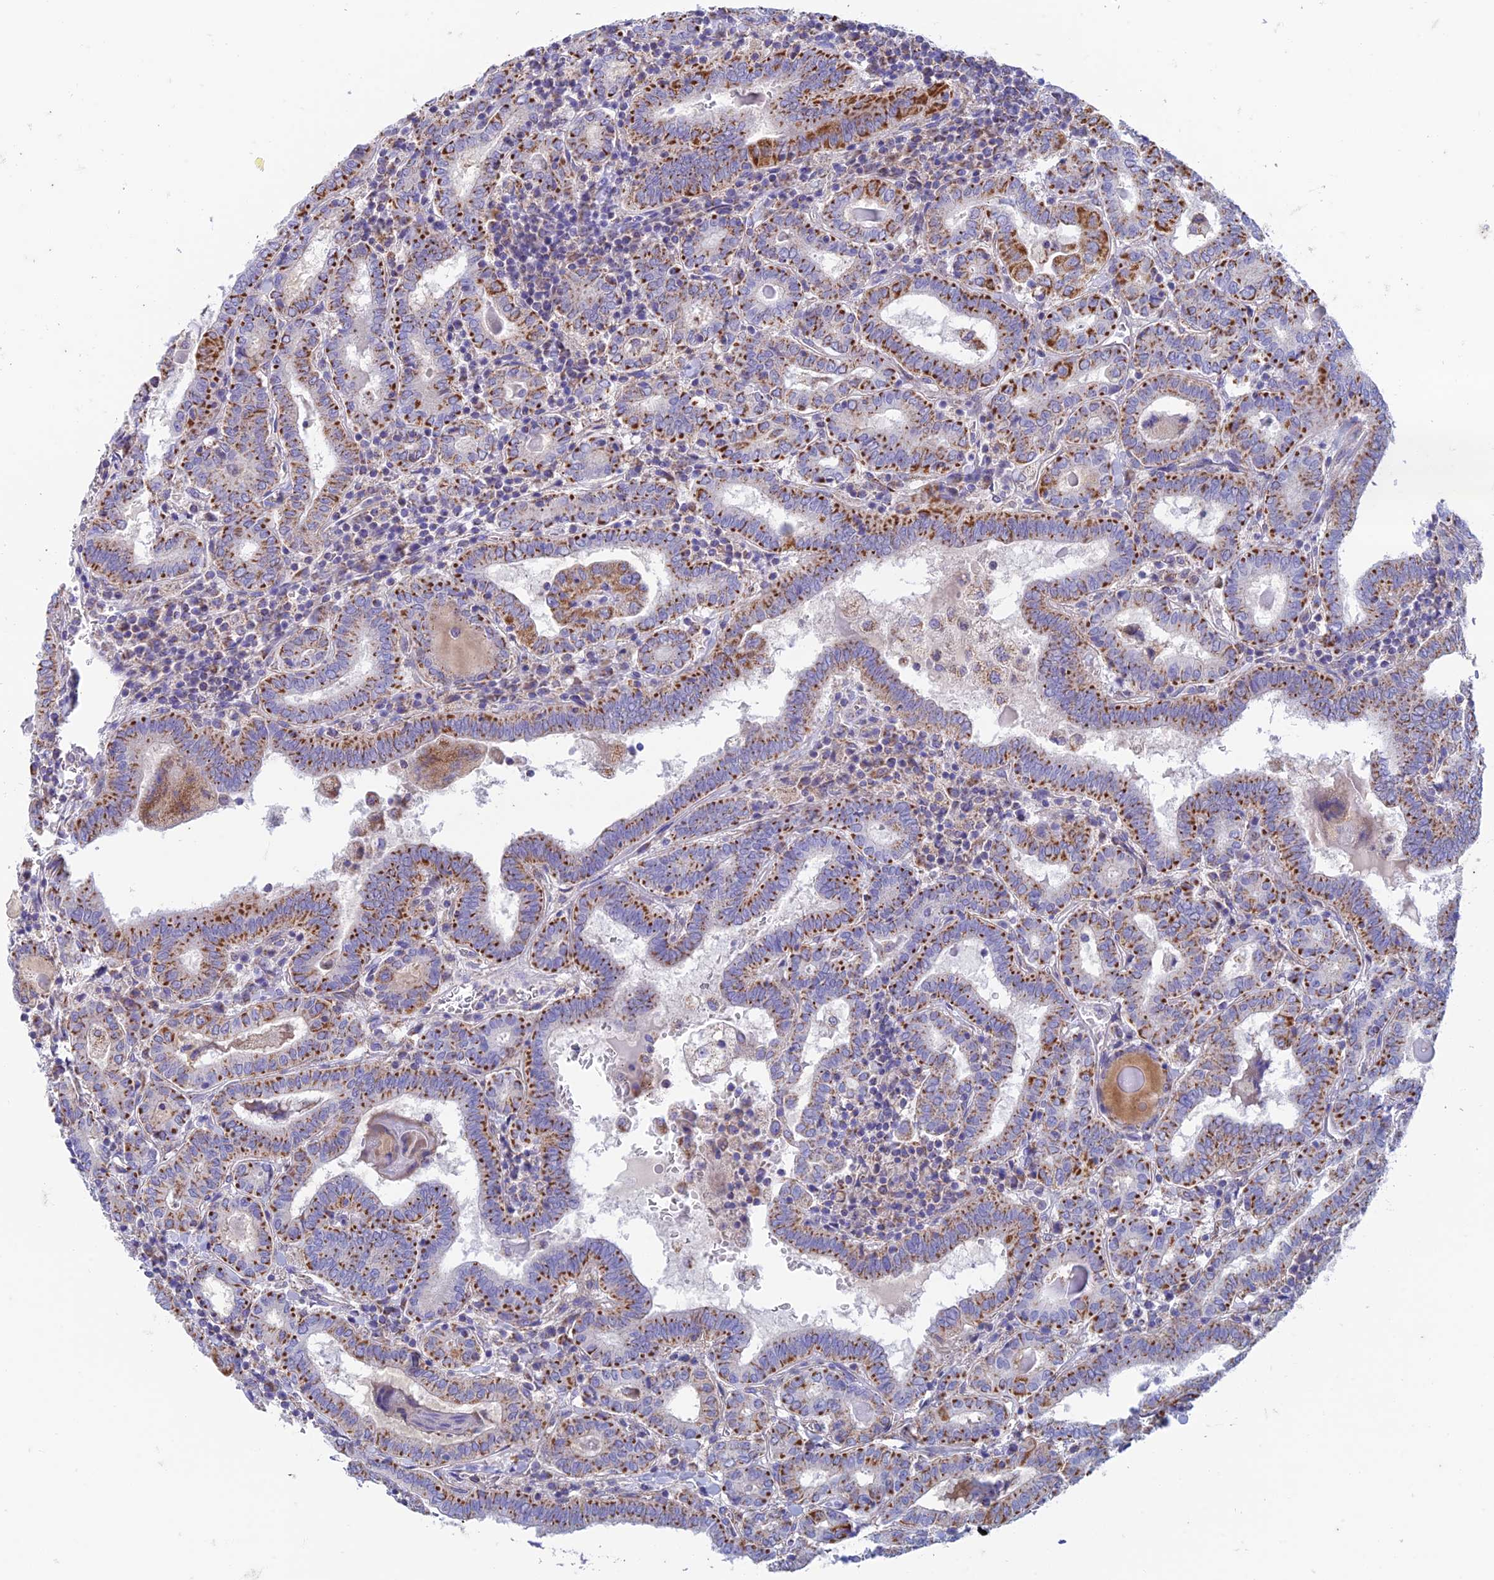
{"staining": {"intensity": "strong", "quantity": "25%-75%", "location": "cytoplasmic/membranous"}, "tissue": "thyroid cancer", "cell_type": "Tumor cells", "image_type": "cancer", "snomed": [{"axis": "morphology", "description": "Papillary adenocarcinoma, NOS"}, {"axis": "topography", "description": "Thyroid gland"}], "caption": "The photomicrograph reveals a brown stain indicating the presence of a protein in the cytoplasmic/membranous of tumor cells in thyroid cancer.", "gene": "ZNF181", "patient": {"sex": "female", "age": 72}}